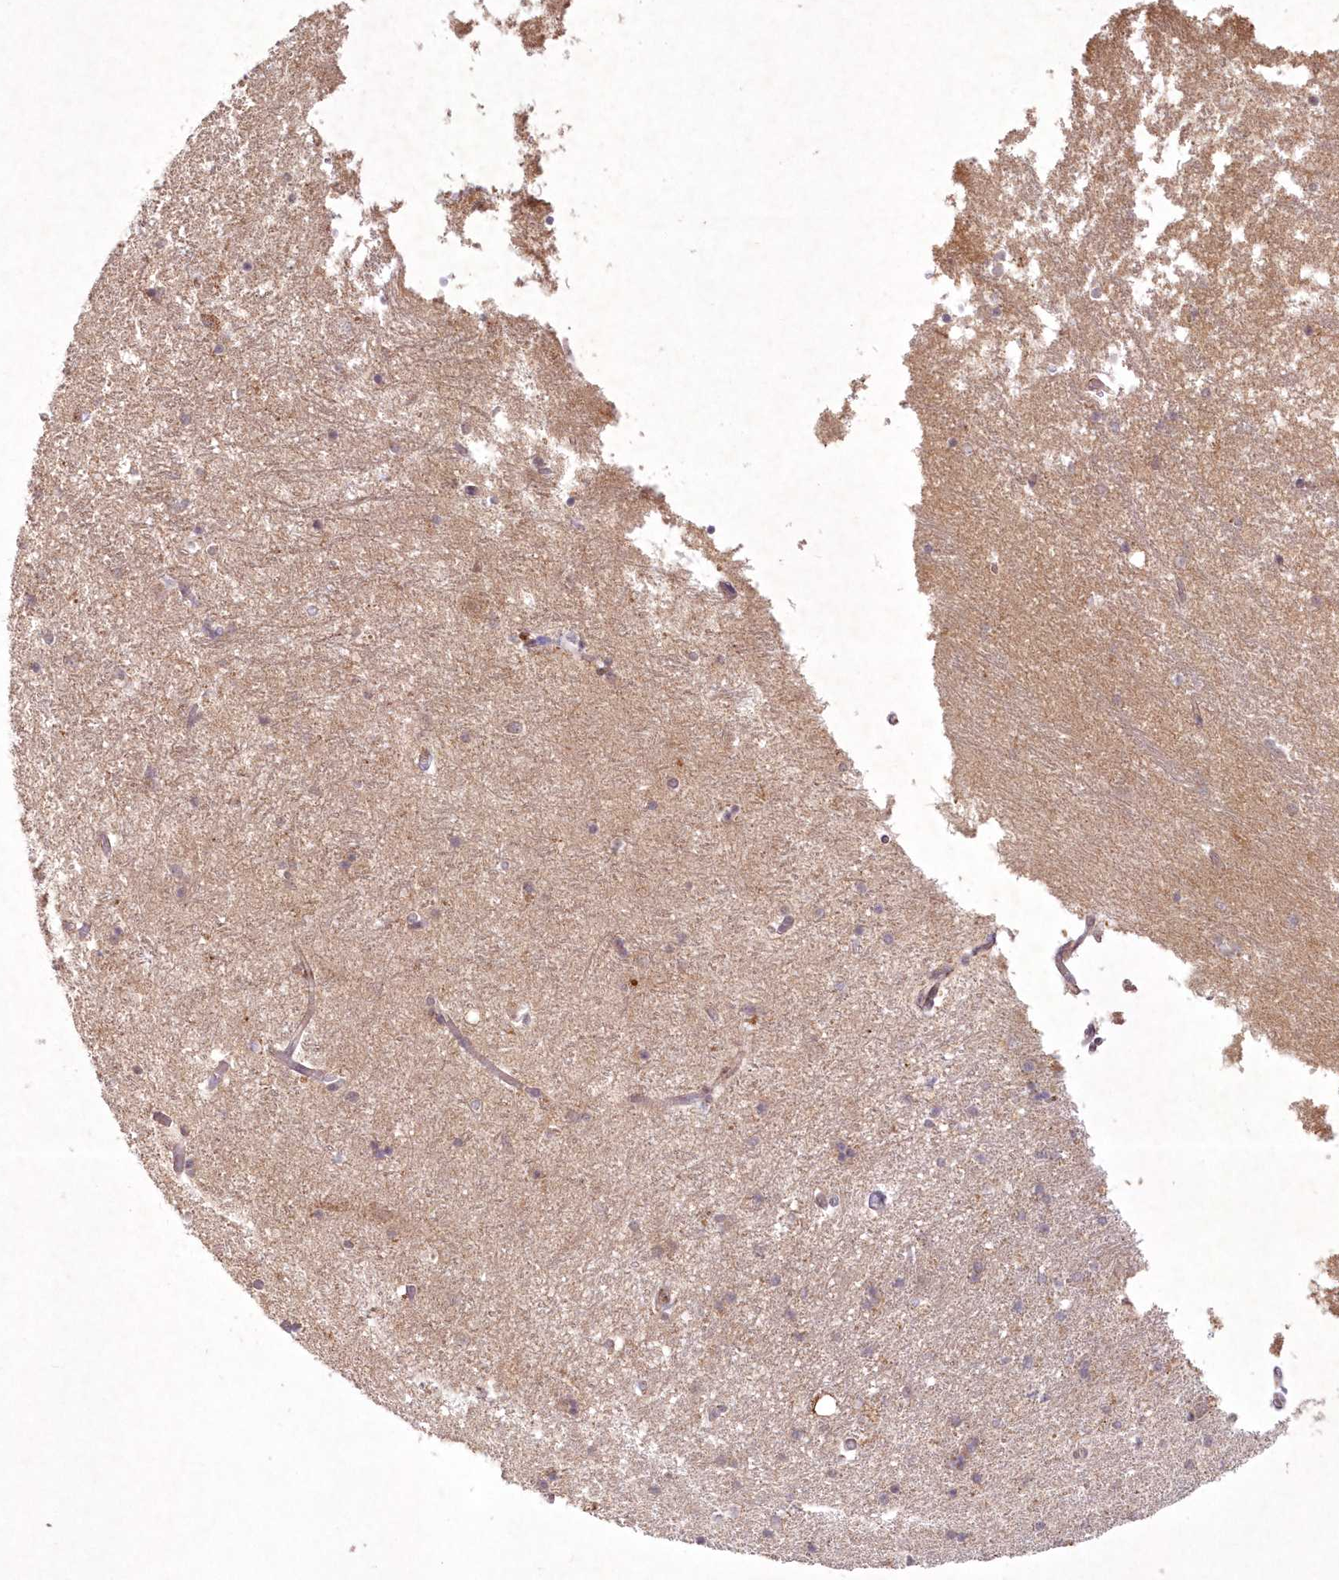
{"staining": {"intensity": "weak", "quantity": "25%-75%", "location": "cytoplasmic/membranous"}, "tissue": "hippocampus", "cell_type": "Glial cells", "image_type": "normal", "snomed": [{"axis": "morphology", "description": "Normal tissue, NOS"}, {"axis": "topography", "description": "Hippocampus"}], "caption": "About 25%-75% of glial cells in benign human hippocampus display weak cytoplasmic/membranous protein positivity as visualized by brown immunohistochemical staining.", "gene": "TOGARAM2", "patient": {"sex": "male", "age": 45}}